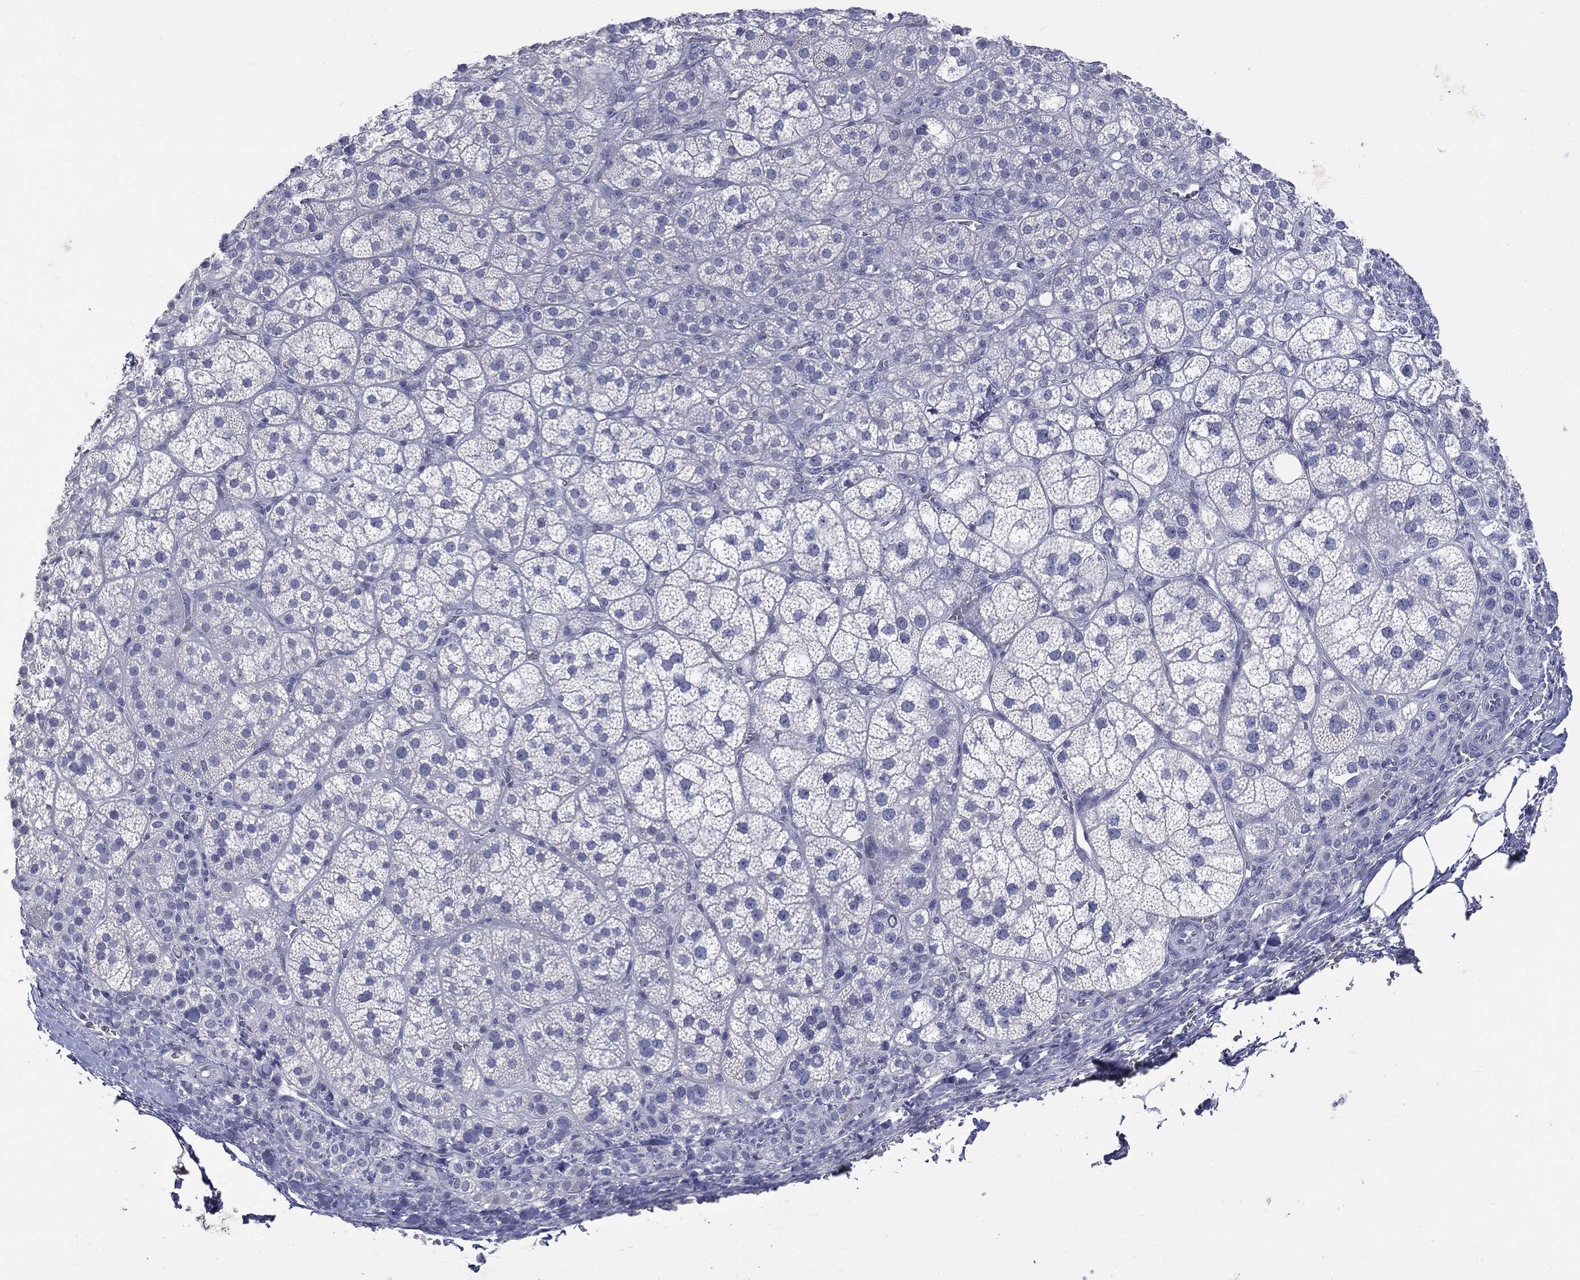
{"staining": {"intensity": "negative", "quantity": "none", "location": "none"}, "tissue": "adrenal gland", "cell_type": "Glandular cells", "image_type": "normal", "snomed": [{"axis": "morphology", "description": "Normal tissue, NOS"}, {"axis": "topography", "description": "Adrenal gland"}], "caption": "A high-resolution image shows IHC staining of normal adrenal gland, which reveals no significant expression in glandular cells.", "gene": "TSHB", "patient": {"sex": "female", "age": 60}}